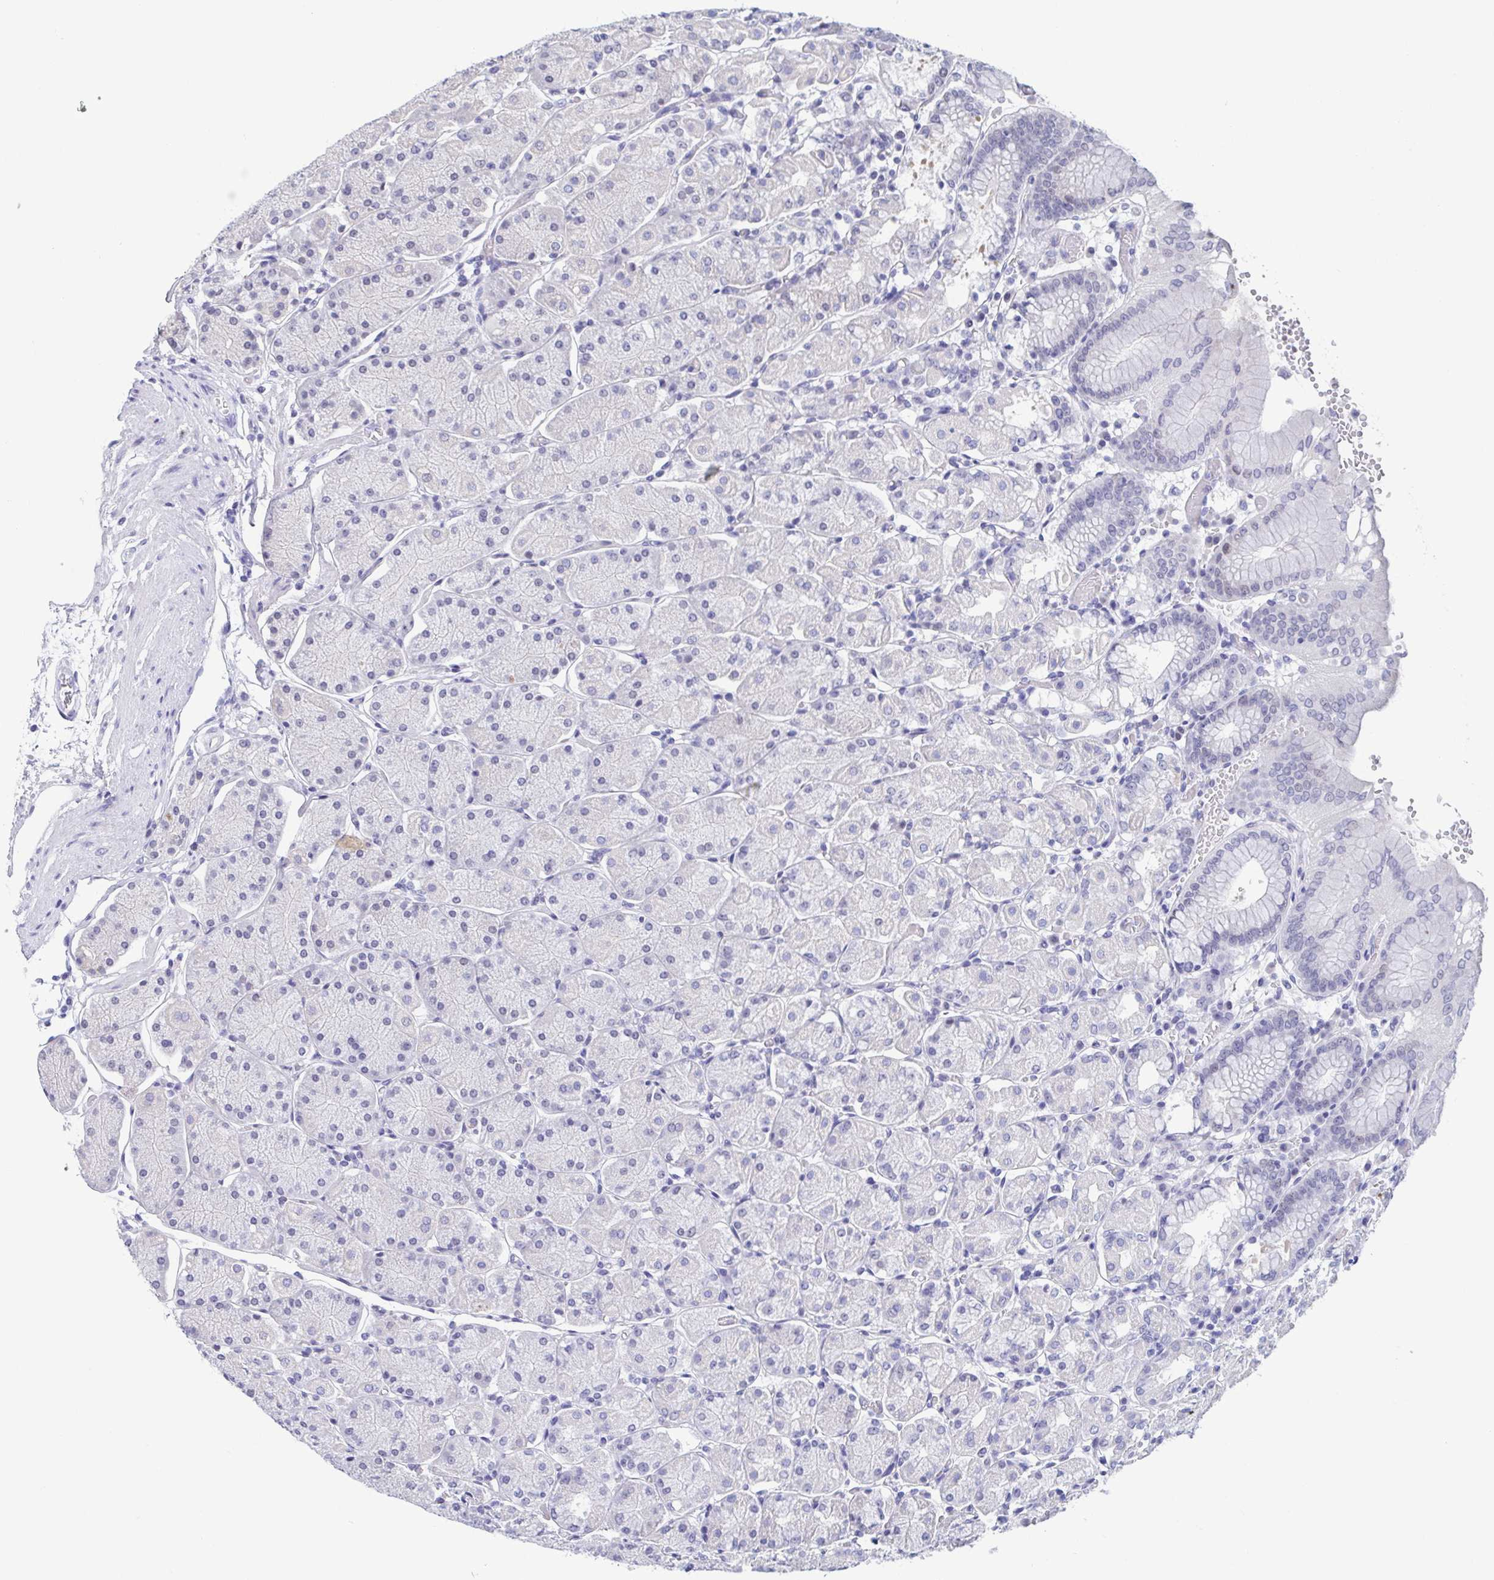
{"staining": {"intensity": "negative", "quantity": "none", "location": "none"}, "tissue": "stomach", "cell_type": "Glandular cells", "image_type": "normal", "snomed": [{"axis": "morphology", "description": "Normal tissue, NOS"}, {"axis": "topography", "description": "Stomach, upper"}, {"axis": "topography", "description": "Stomach"}], "caption": "The histopathology image demonstrates no staining of glandular cells in unremarkable stomach.", "gene": "PERM1", "patient": {"sex": "male", "age": 76}}